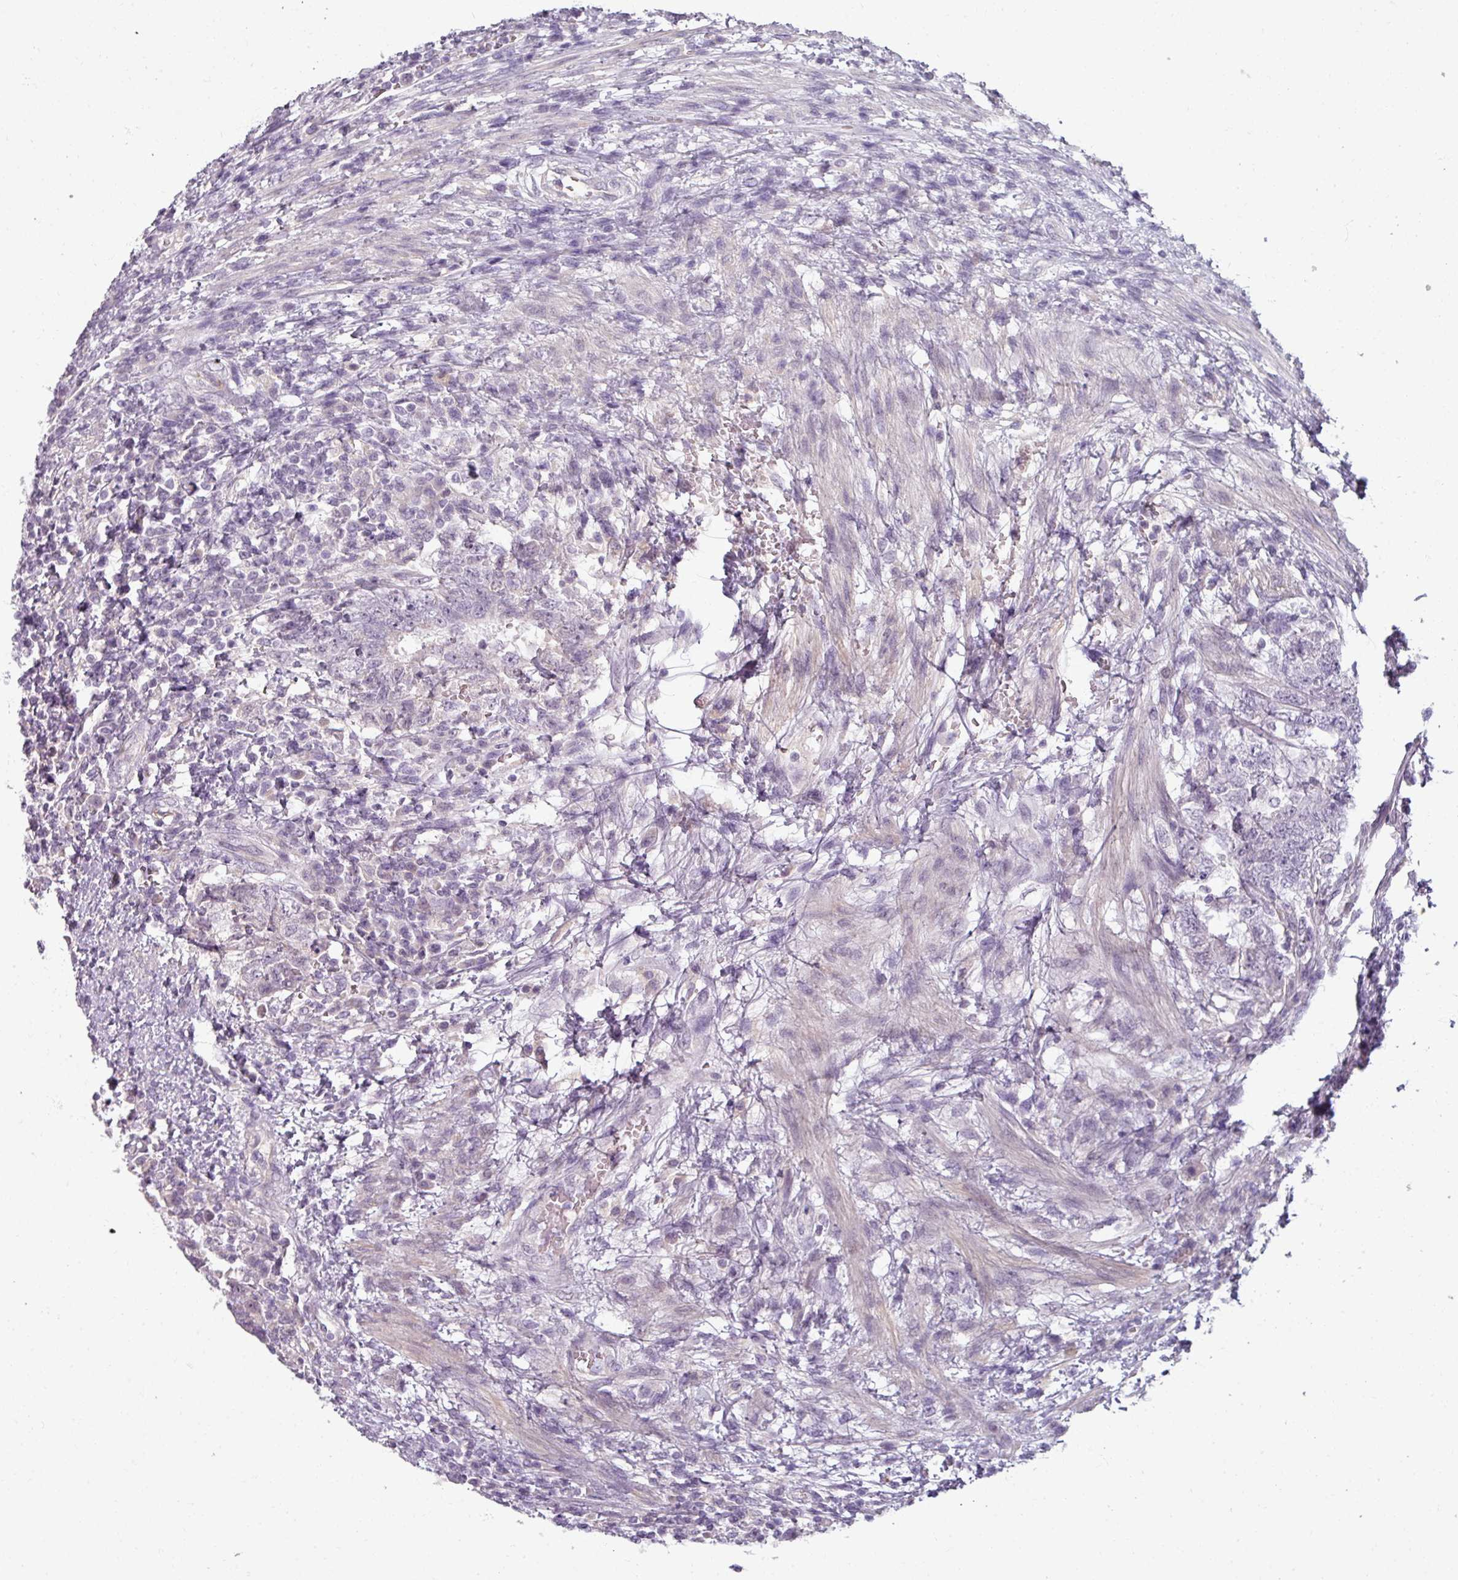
{"staining": {"intensity": "negative", "quantity": "none", "location": "none"}, "tissue": "testis cancer", "cell_type": "Tumor cells", "image_type": "cancer", "snomed": [{"axis": "morphology", "description": "Carcinoma, Embryonal, NOS"}, {"axis": "topography", "description": "Testis"}], "caption": "The image exhibits no significant expression in tumor cells of testis cancer.", "gene": "UVSSA", "patient": {"sex": "male", "age": 26}}